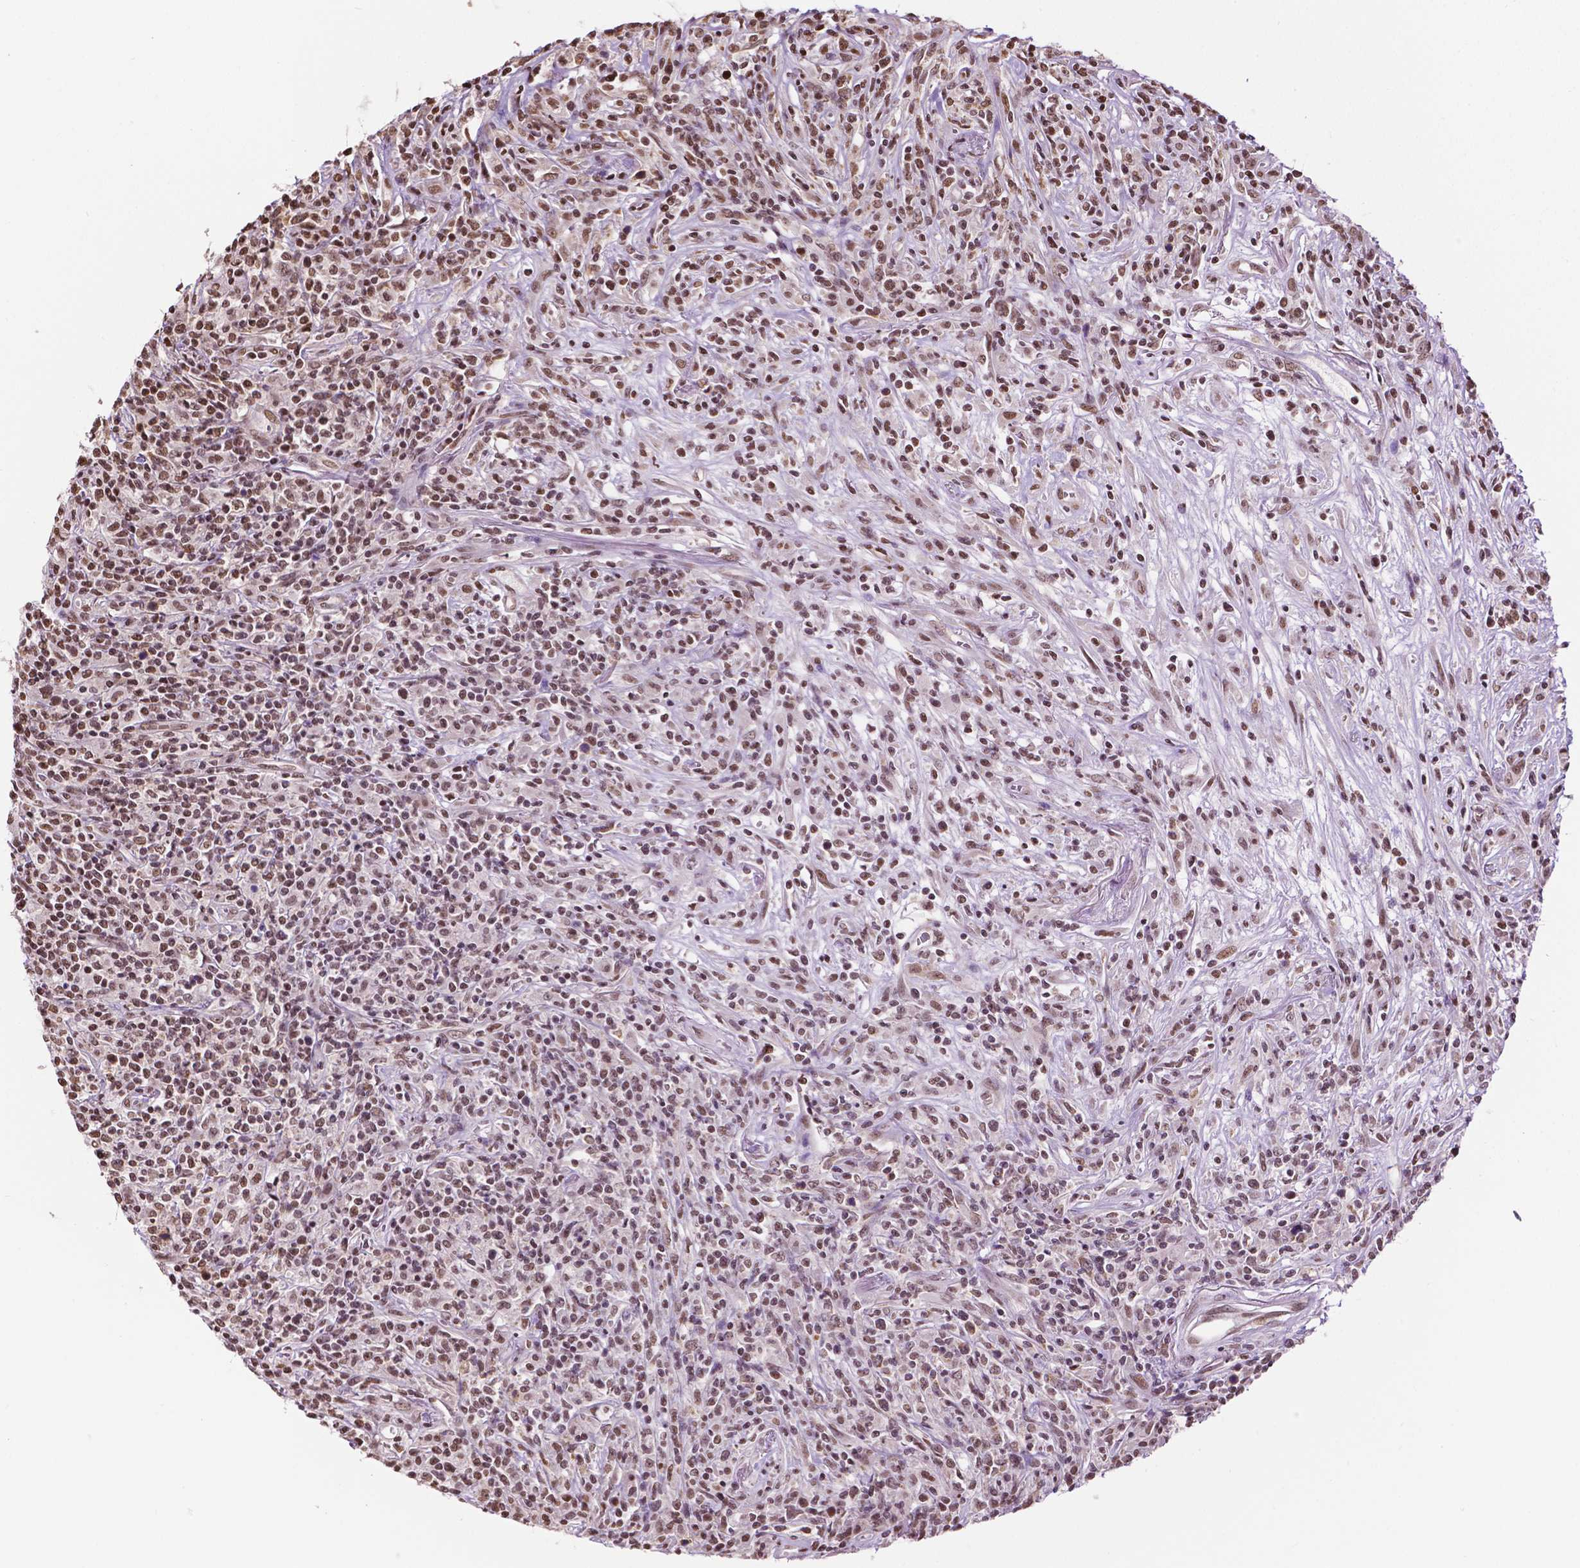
{"staining": {"intensity": "moderate", "quantity": ">75%", "location": "nuclear"}, "tissue": "lymphoma", "cell_type": "Tumor cells", "image_type": "cancer", "snomed": [{"axis": "morphology", "description": "Malignant lymphoma, non-Hodgkin's type, High grade"}, {"axis": "topography", "description": "Lung"}], "caption": "This micrograph exhibits IHC staining of lymphoma, with medium moderate nuclear expression in about >75% of tumor cells.", "gene": "COL23A1", "patient": {"sex": "male", "age": 79}}